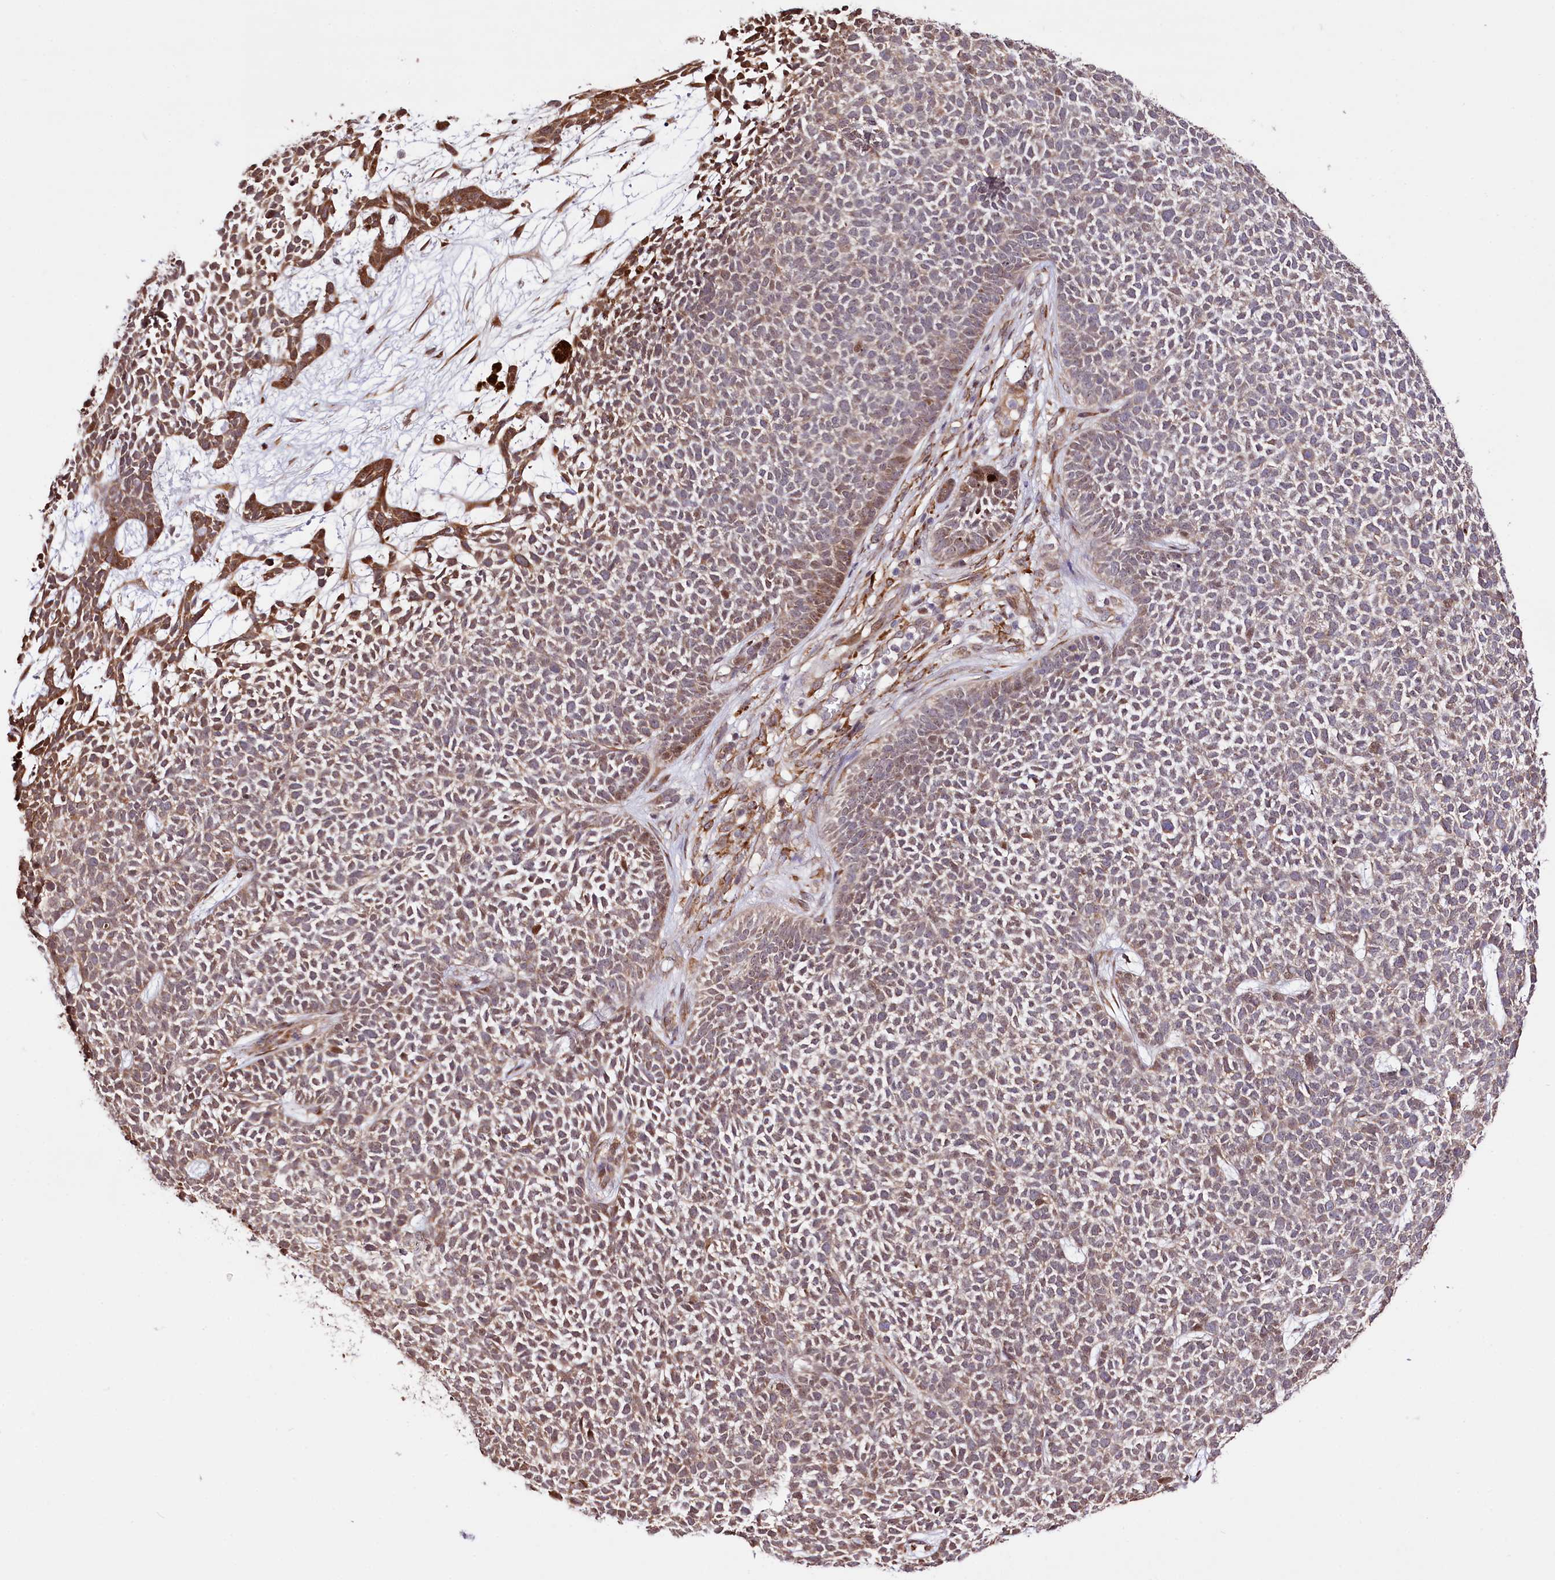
{"staining": {"intensity": "weak", "quantity": "25%-75%", "location": "cytoplasmic/membranous"}, "tissue": "skin cancer", "cell_type": "Tumor cells", "image_type": "cancer", "snomed": [{"axis": "morphology", "description": "Basal cell carcinoma"}, {"axis": "topography", "description": "Skin"}], "caption": "This micrograph exhibits immunohistochemistry (IHC) staining of human basal cell carcinoma (skin), with low weak cytoplasmic/membranous staining in approximately 25%-75% of tumor cells.", "gene": "CUTC", "patient": {"sex": "female", "age": 84}}